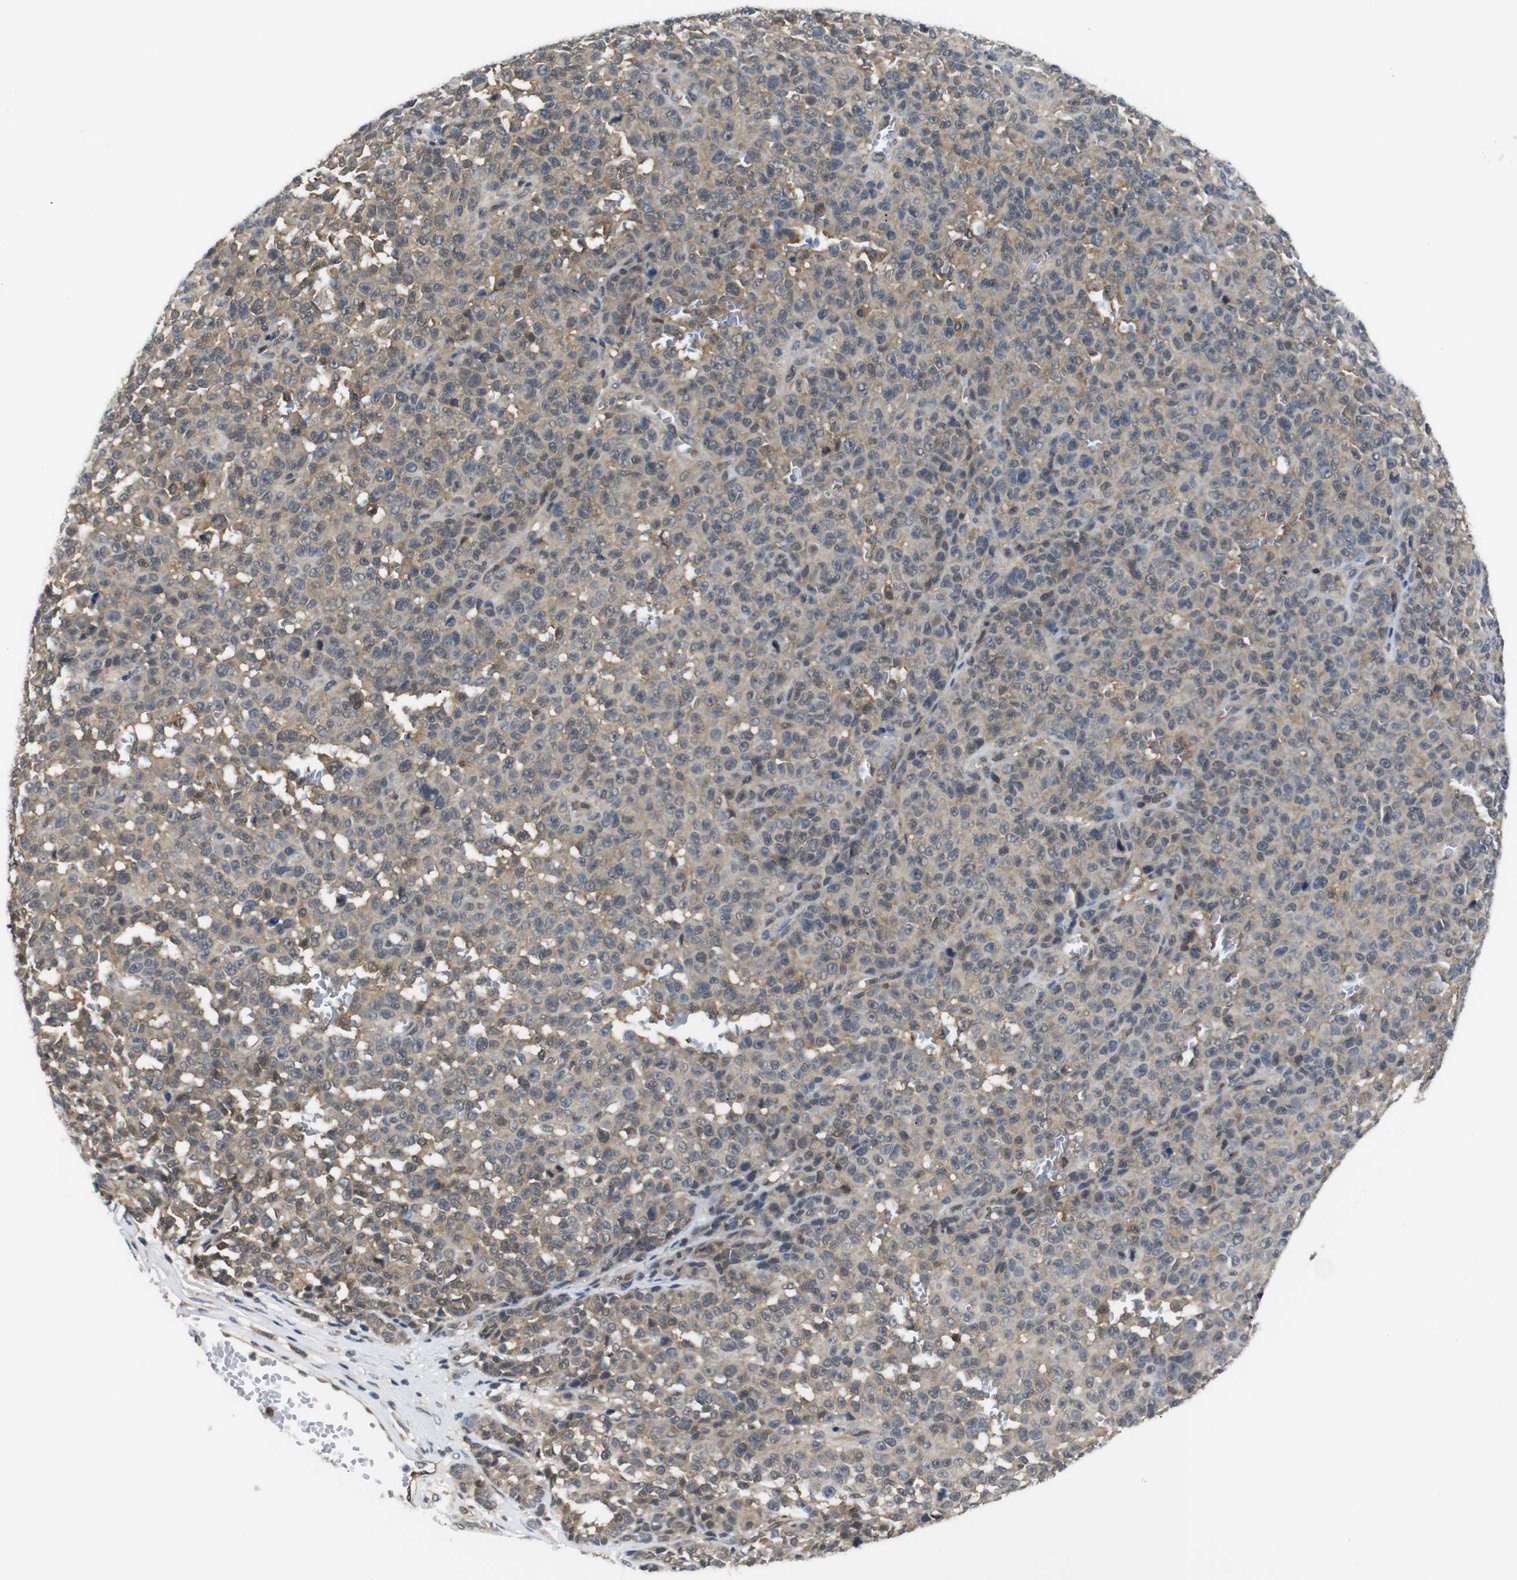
{"staining": {"intensity": "weak", "quantity": ">75%", "location": "cytoplasmic/membranous"}, "tissue": "melanoma", "cell_type": "Tumor cells", "image_type": "cancer", "snomed": [{"axis": "morphology", "description": "Malignant melanoma, NOS"}, {"axis": "topography", "description": "Skin"}], "caption": "Immunohistochemical staining of malignant melanoma demonstrates low levels of weak cytoplasmic/membranous staining in about >75% of tumor cells.", "gene": "UBXN1", "patient": {"sex": "female", "age": 82}}